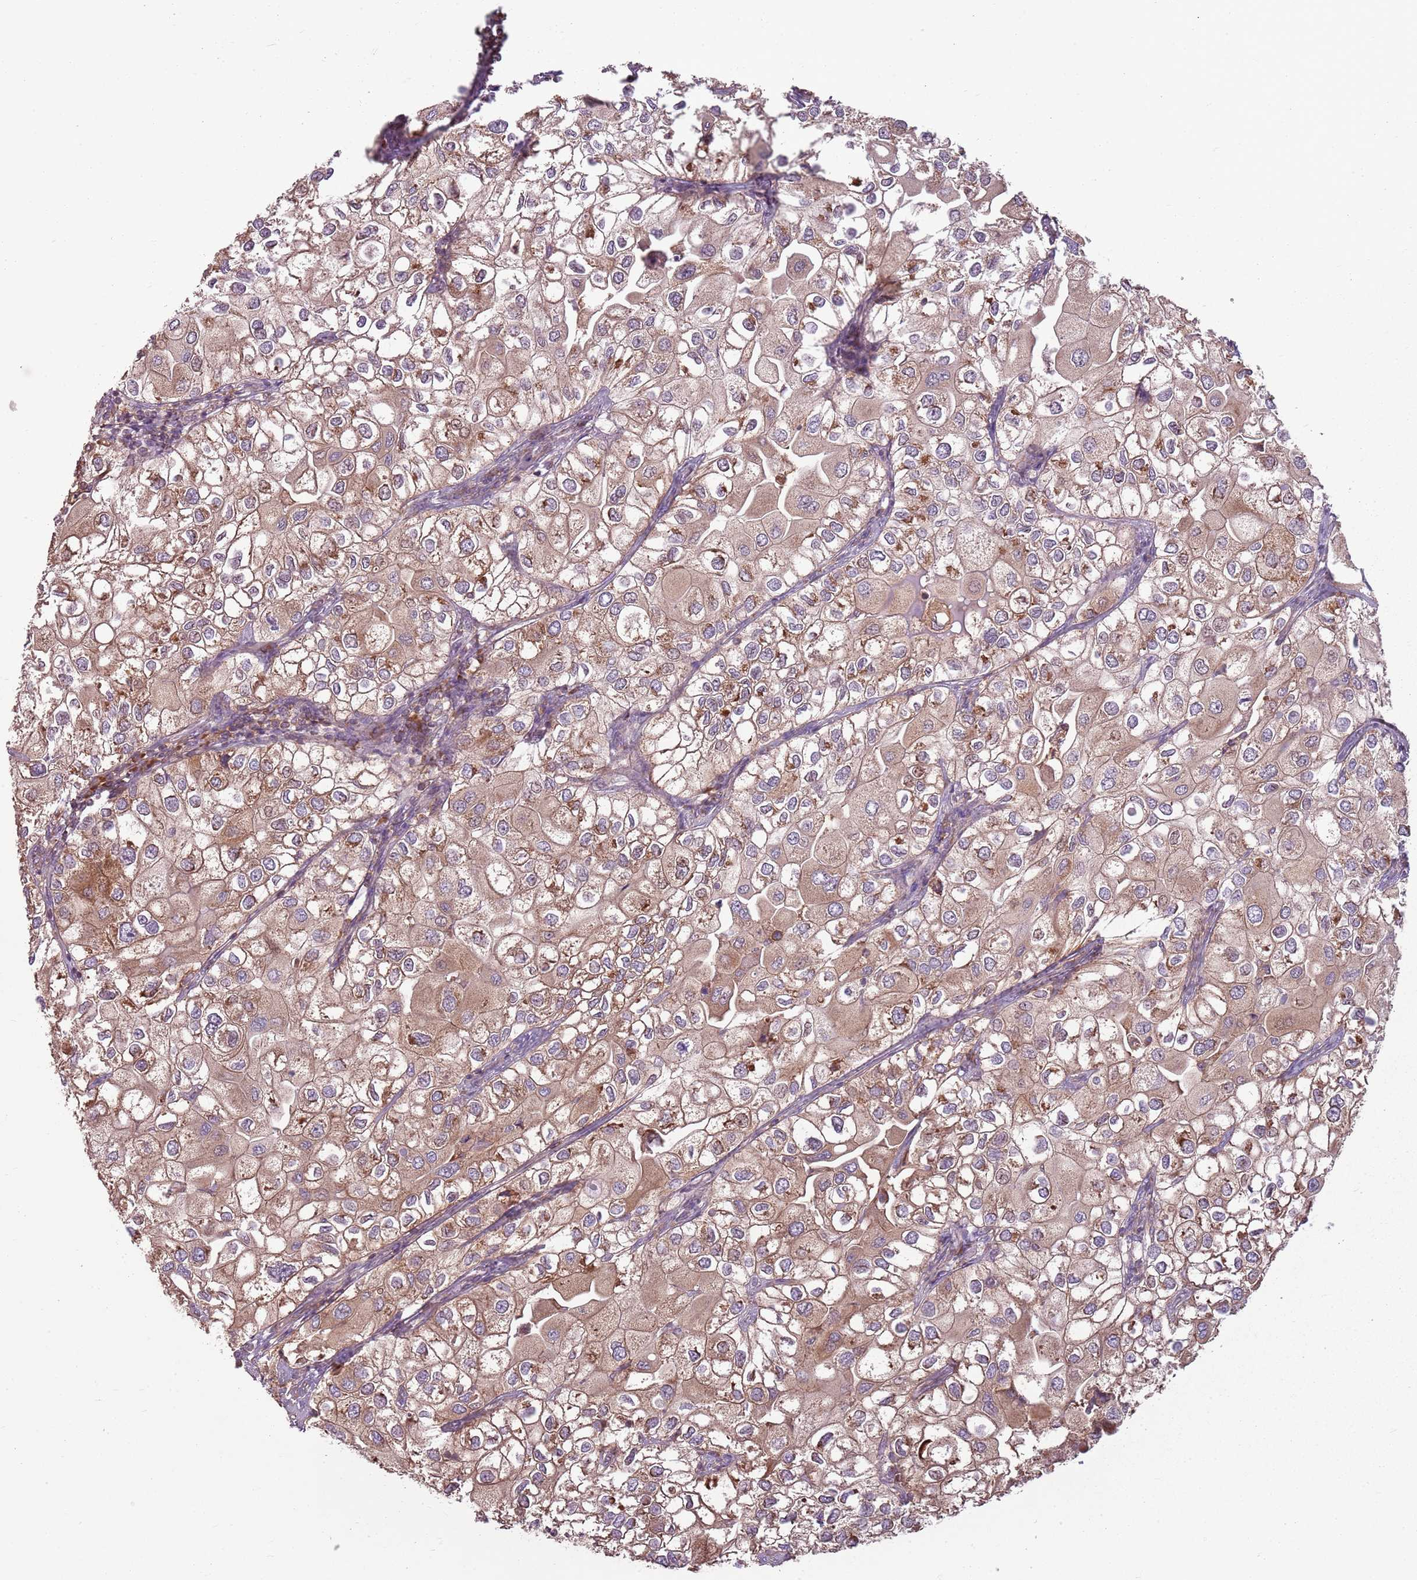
{"staining": {"intensity": "moderate", "quantity": ">75%", "location": "cytoplasmic/membranous"}, "tissue": "urothelial cancer", "cell_type": "Tumor cells", "image_type": "cancer", "snomed": [{"axis": "morphology", "description": "Urothelial carcinoma, High grade"}, {"axis": "topography", "description": "Urinary bladder"}], "caption": "Immunohistochemistry histopathology image of human high-grade urothelial carcinoma stained for a protein (brown), which exhibits medium levels of moderate cytoplasmic/membranous expression in approximately >75% of tumor cells.", "gene": "RPL21", "patient": {"sex": "male", "age": 64}}